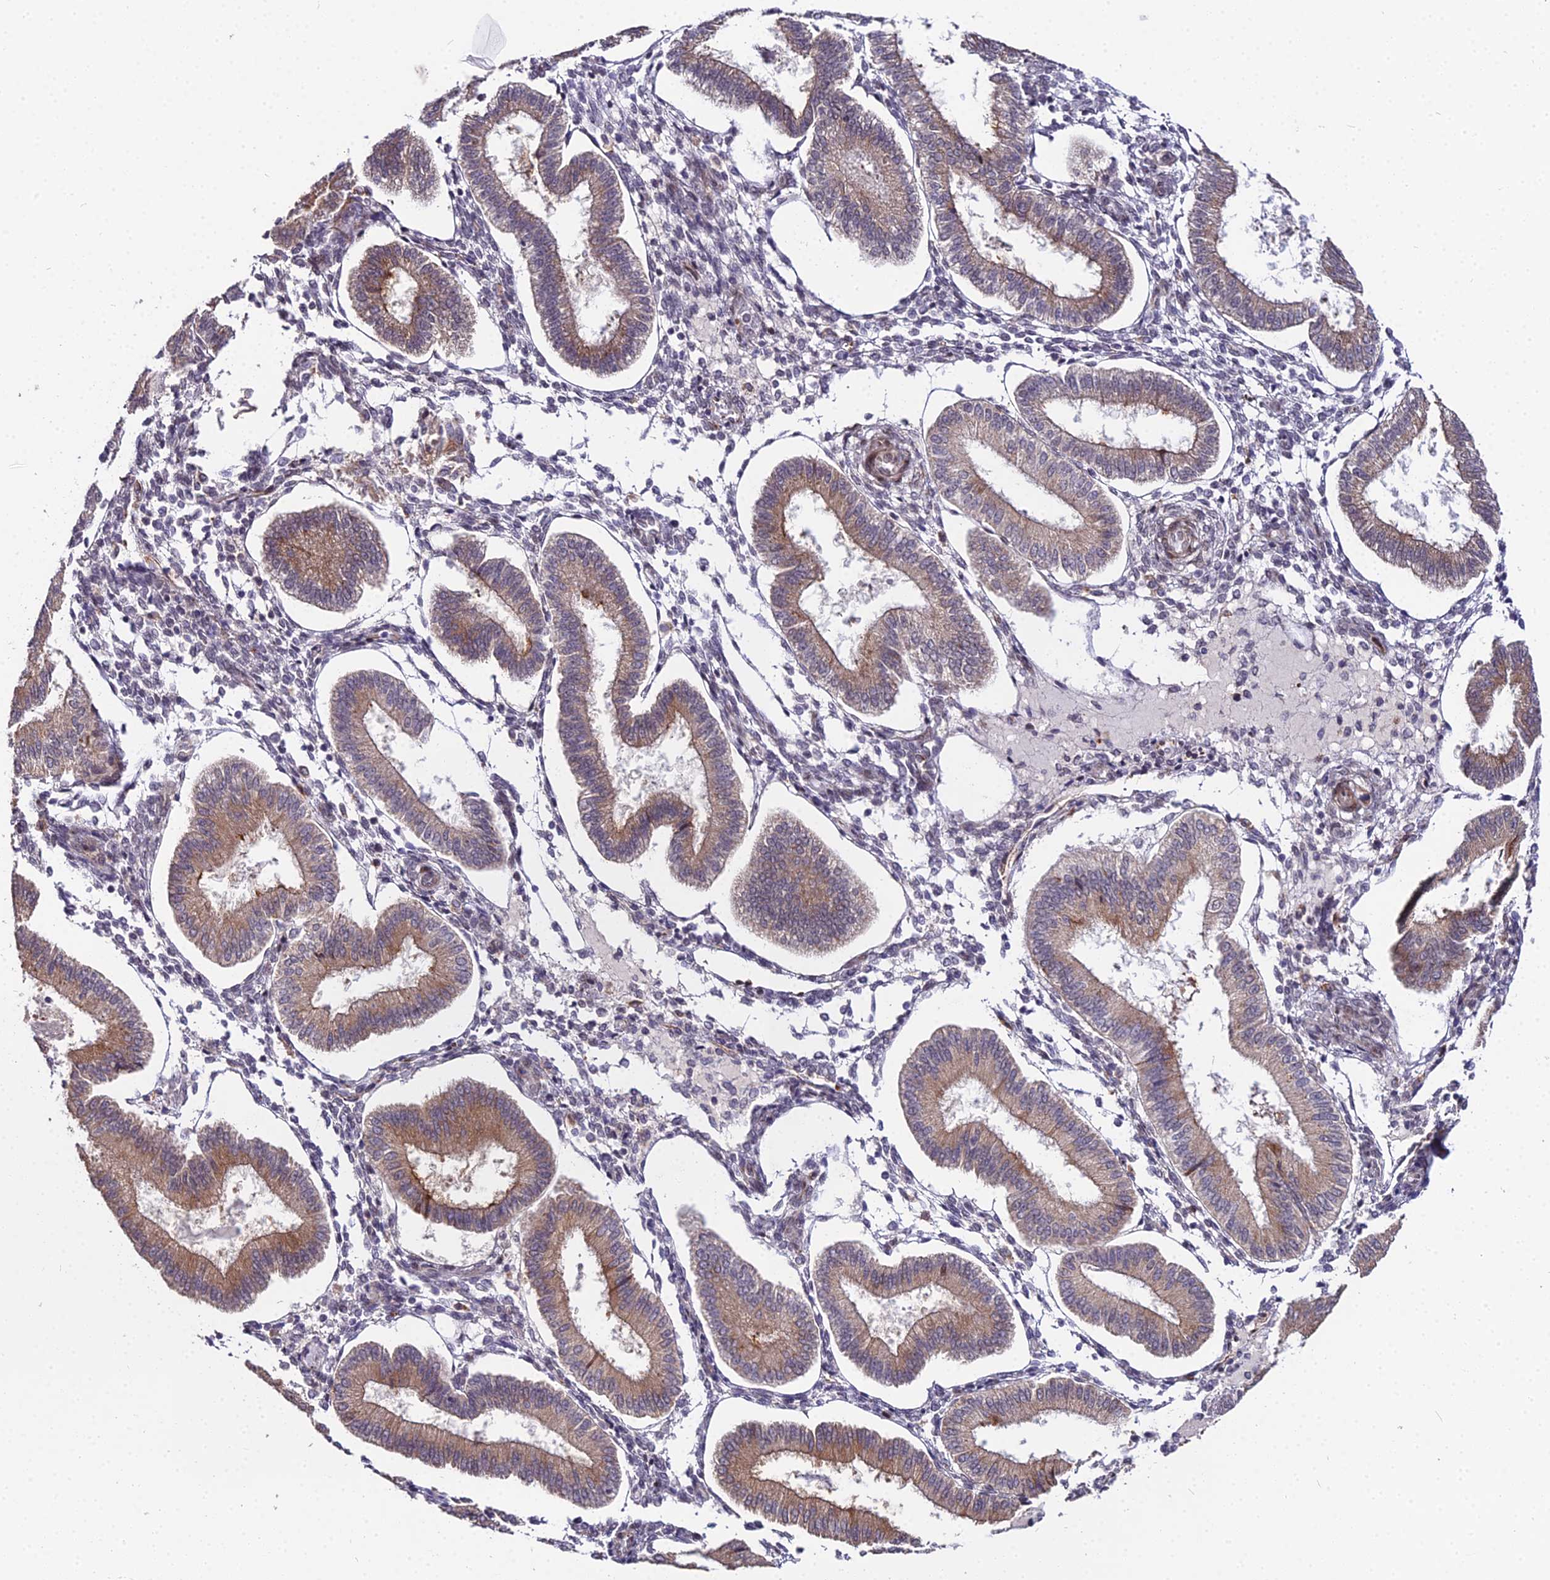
{"staining": {"intensity": "negative", "quantity": "none", "location": "none"}, "tissue": "endometrium", "cell_type": "Cells in endometrial stroma", "image_type": "normal", "snomed": [{"axis": "morphology", "description": "Normal tissue, NOS"}, {"axis": "topography", "description": "Endometrium"}], "caption": "There is no significant expression in cells in endometrial stroma of endometrium. (DAB (3,3'-diaminobenzidine) IHC visualized using brightfield microscopy, high magnification).", "gene": "TROAP", "patient": {"sex": "female", "age": 39}}